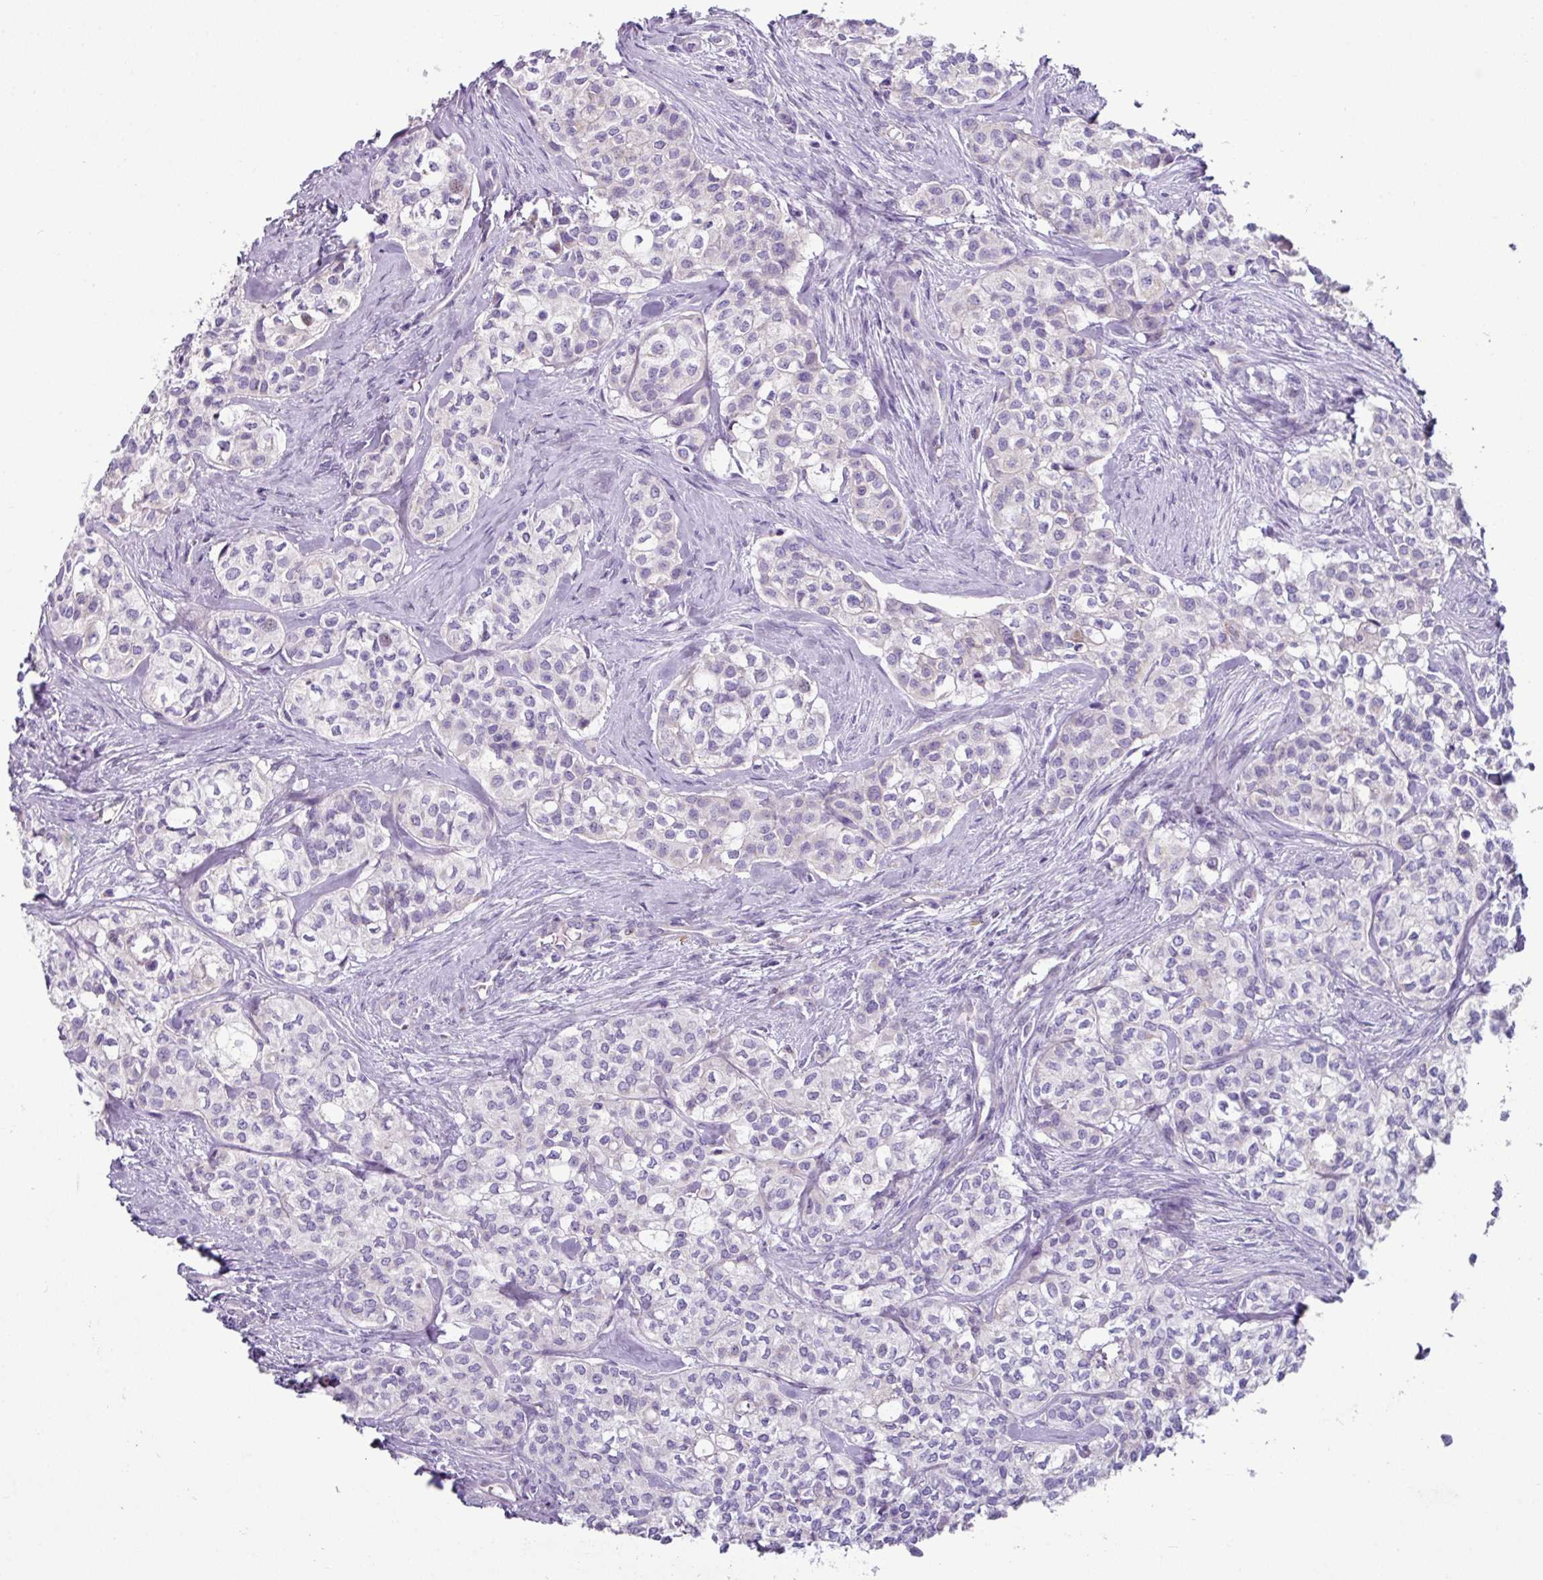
{"staining": {"intensity": "negative", "quantity": "none", "location": "none"}, "tissue": "head and neck cancer", "cell_type": "Tumor cells", "image_type": "cancer", "snomed": [{"axis": "morphology", "description": "Adenocarcinoma, NOS"}, {"axis": "topography", "description": "Head-Neck"}], "caption": "Micrograph shows no protein positivity in tumor cells of adenocarcinoma (head and neck) tissue. (Immunohistochemistry (ihc), brightfield microscopy, high magnification).", "gene": "RGS16", "patient": {"sex": "male", "age": 81}}